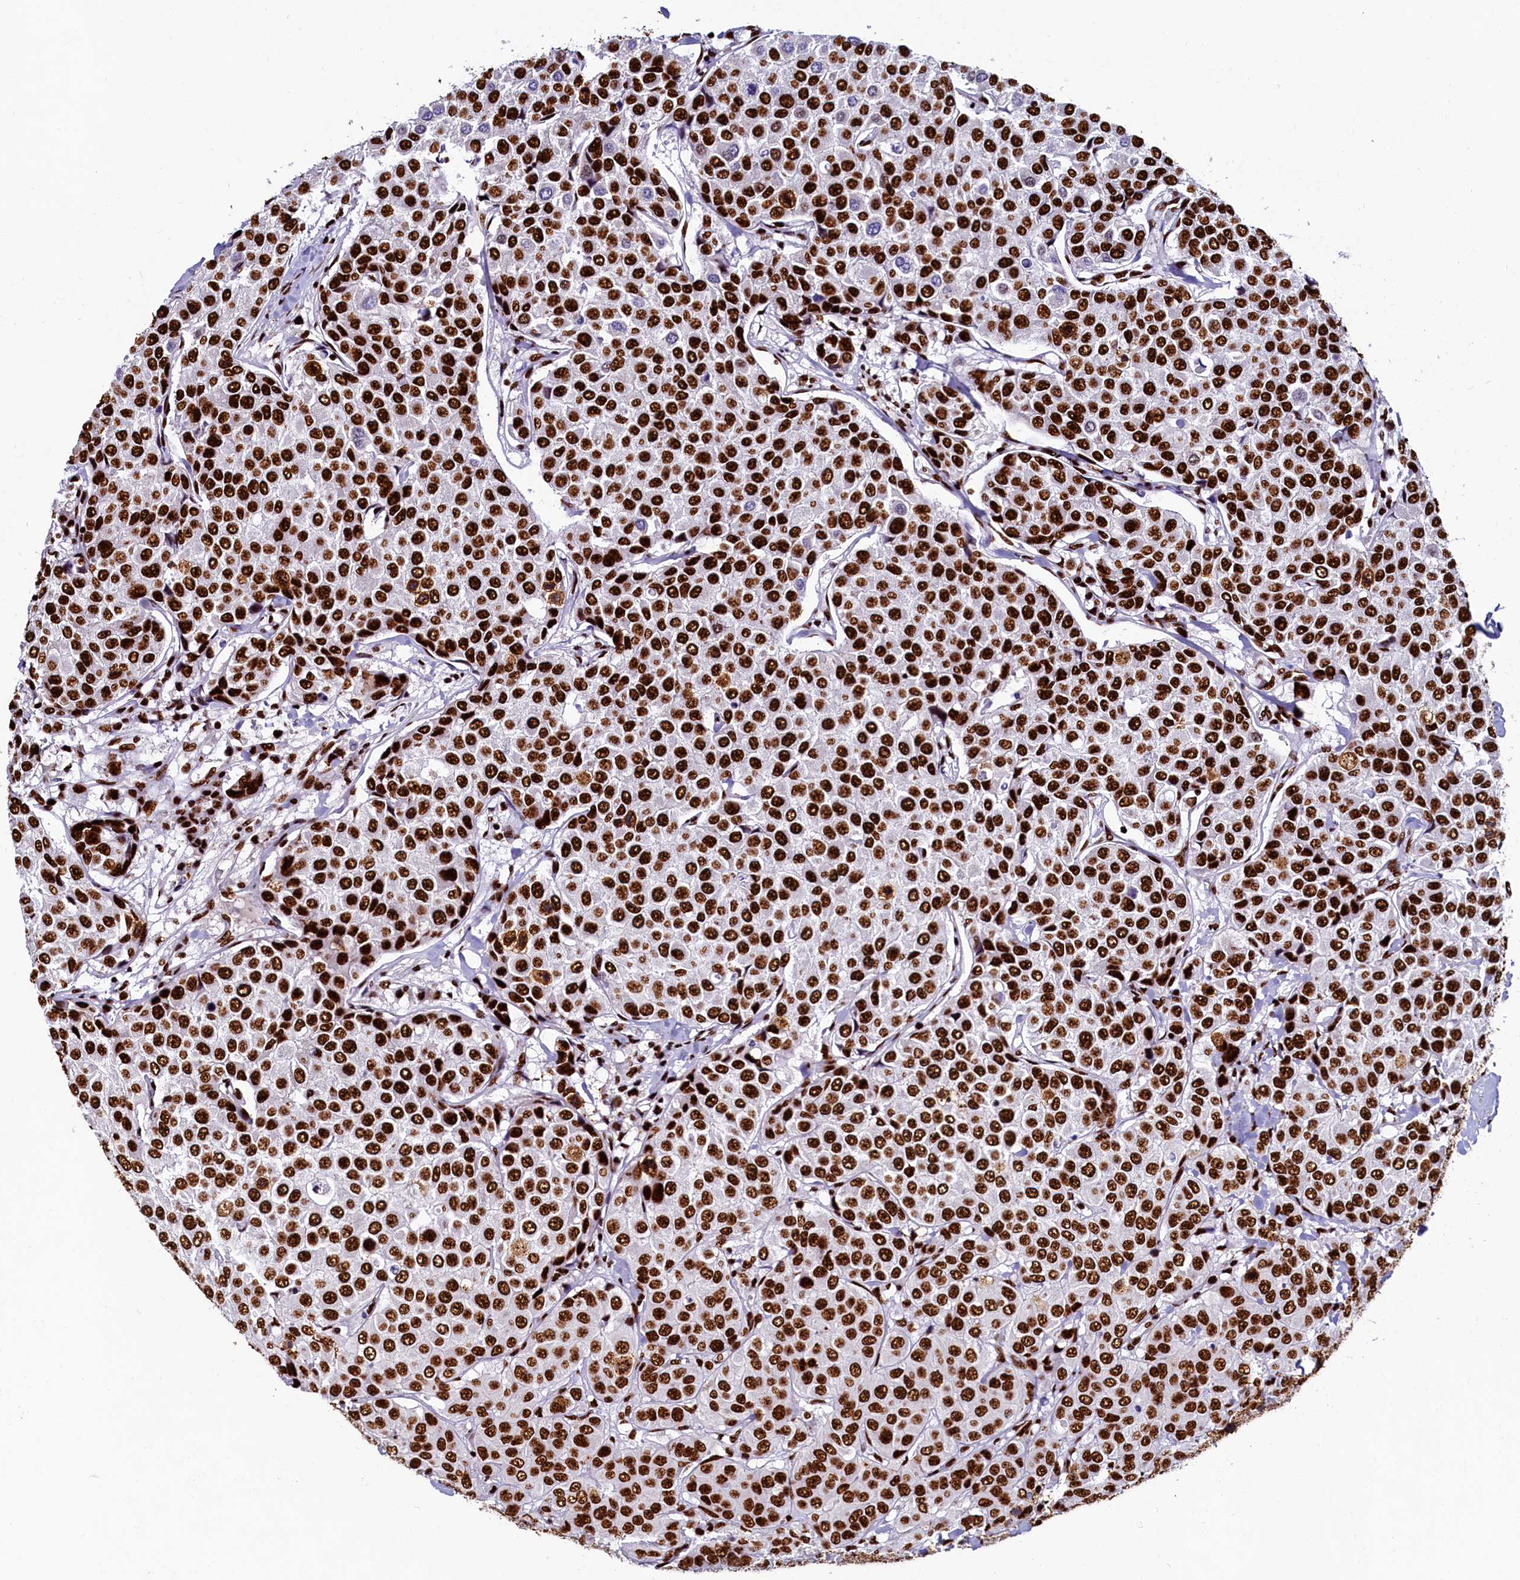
{"staining": {"intensity": "strong", "quantity": ">75%", "location": "nuclear"}, "tissue": "breast cancer", "cell_type": "Tumor cells", "image_type": "cancer", "snomed": [{"axis": "morphology", "description": "Duct carcinoma"}, {"axis": "topography", "description": "Breast"}], "caption": "A brown stain shows strong nuclear positivity of a protein in breast cancer (intraductal carcinoma) tumor cells. (IHC, brightfield microscopy, high magnification).", "gene": "SRRM2", "patient": {"sex": "female", "age": 55}}